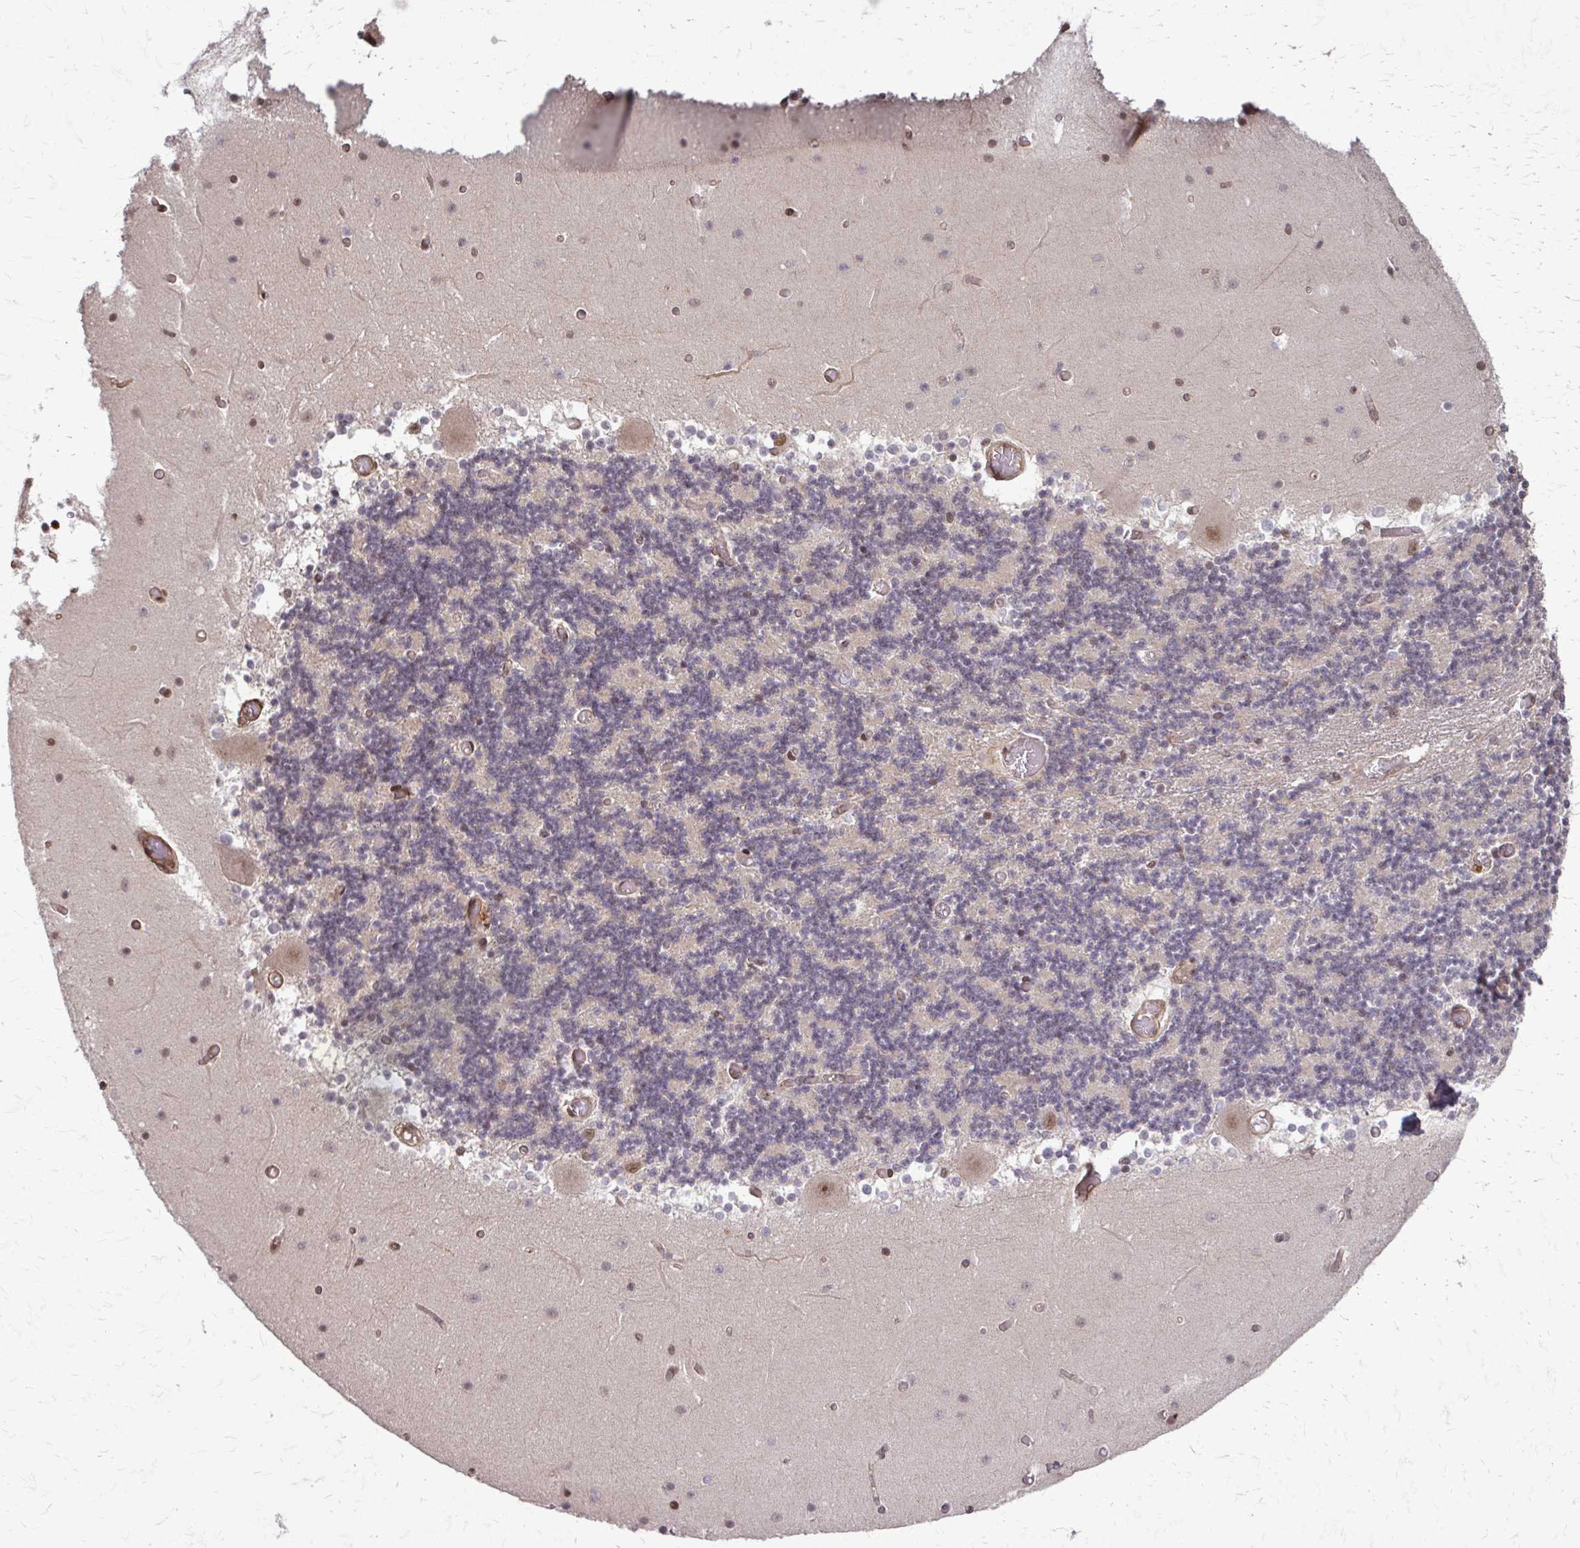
{"staining": {"intensity": "moderate", "quantity": "25%-75%", "location": "nuclear"}, "tissue": "cerebellum", "cell_type": "Cells in granular layer", "image_type": "normal", "snomed": [{"axis": "morphology", "description": "Normal tissue, NOS"}, {"axis": "topography", "description": "Cerebellum"}], "caption": "Unremarkable cerebellum shows moderate nuclear positivity in about 25%-75% of cells in granular layer, visualized by immunohistochemistry.", "gene": "SS18", "patient": {"sex": "female", "age": 28}}